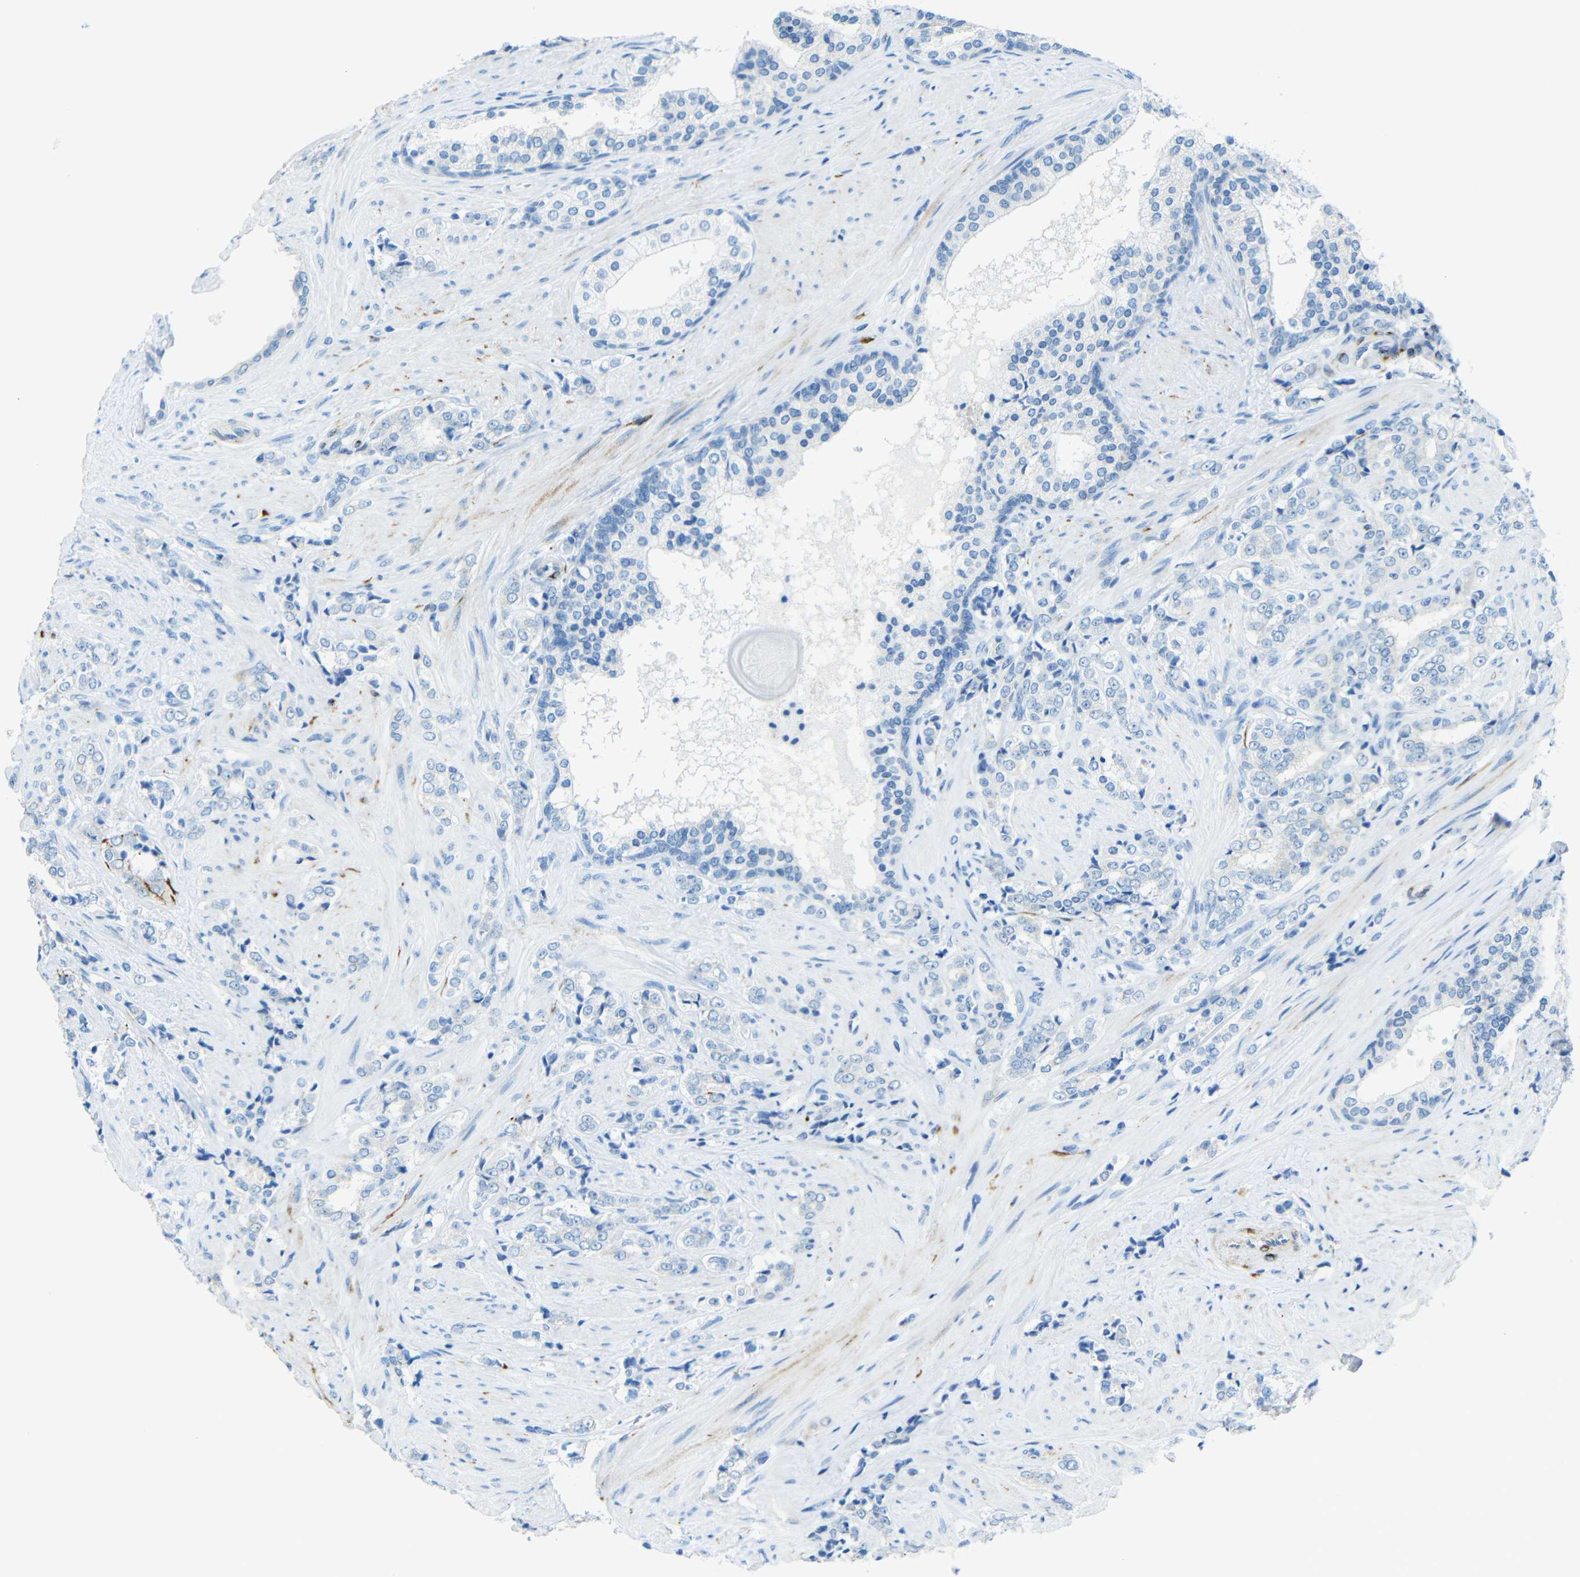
{"staining": {"intensity": "negative", "quantity": "none", "location": "none"}, "tissue": "prostate cancer", "cell_type": "Tumor cells", "image_type": "cancer", "snomed": [{"axis": "morphology", "description": "Adenocarcinoma, Low grade"}, {"axis": "topography", "description": "Prostate"}], "caption": "The immunohistochemistry image has no significant staining in tumor cells of prostate cancer (low-grade adenocarcinoma) tissue.", "gene": "TUBB4B", "patient": {"sex": "male", "age": 60}}